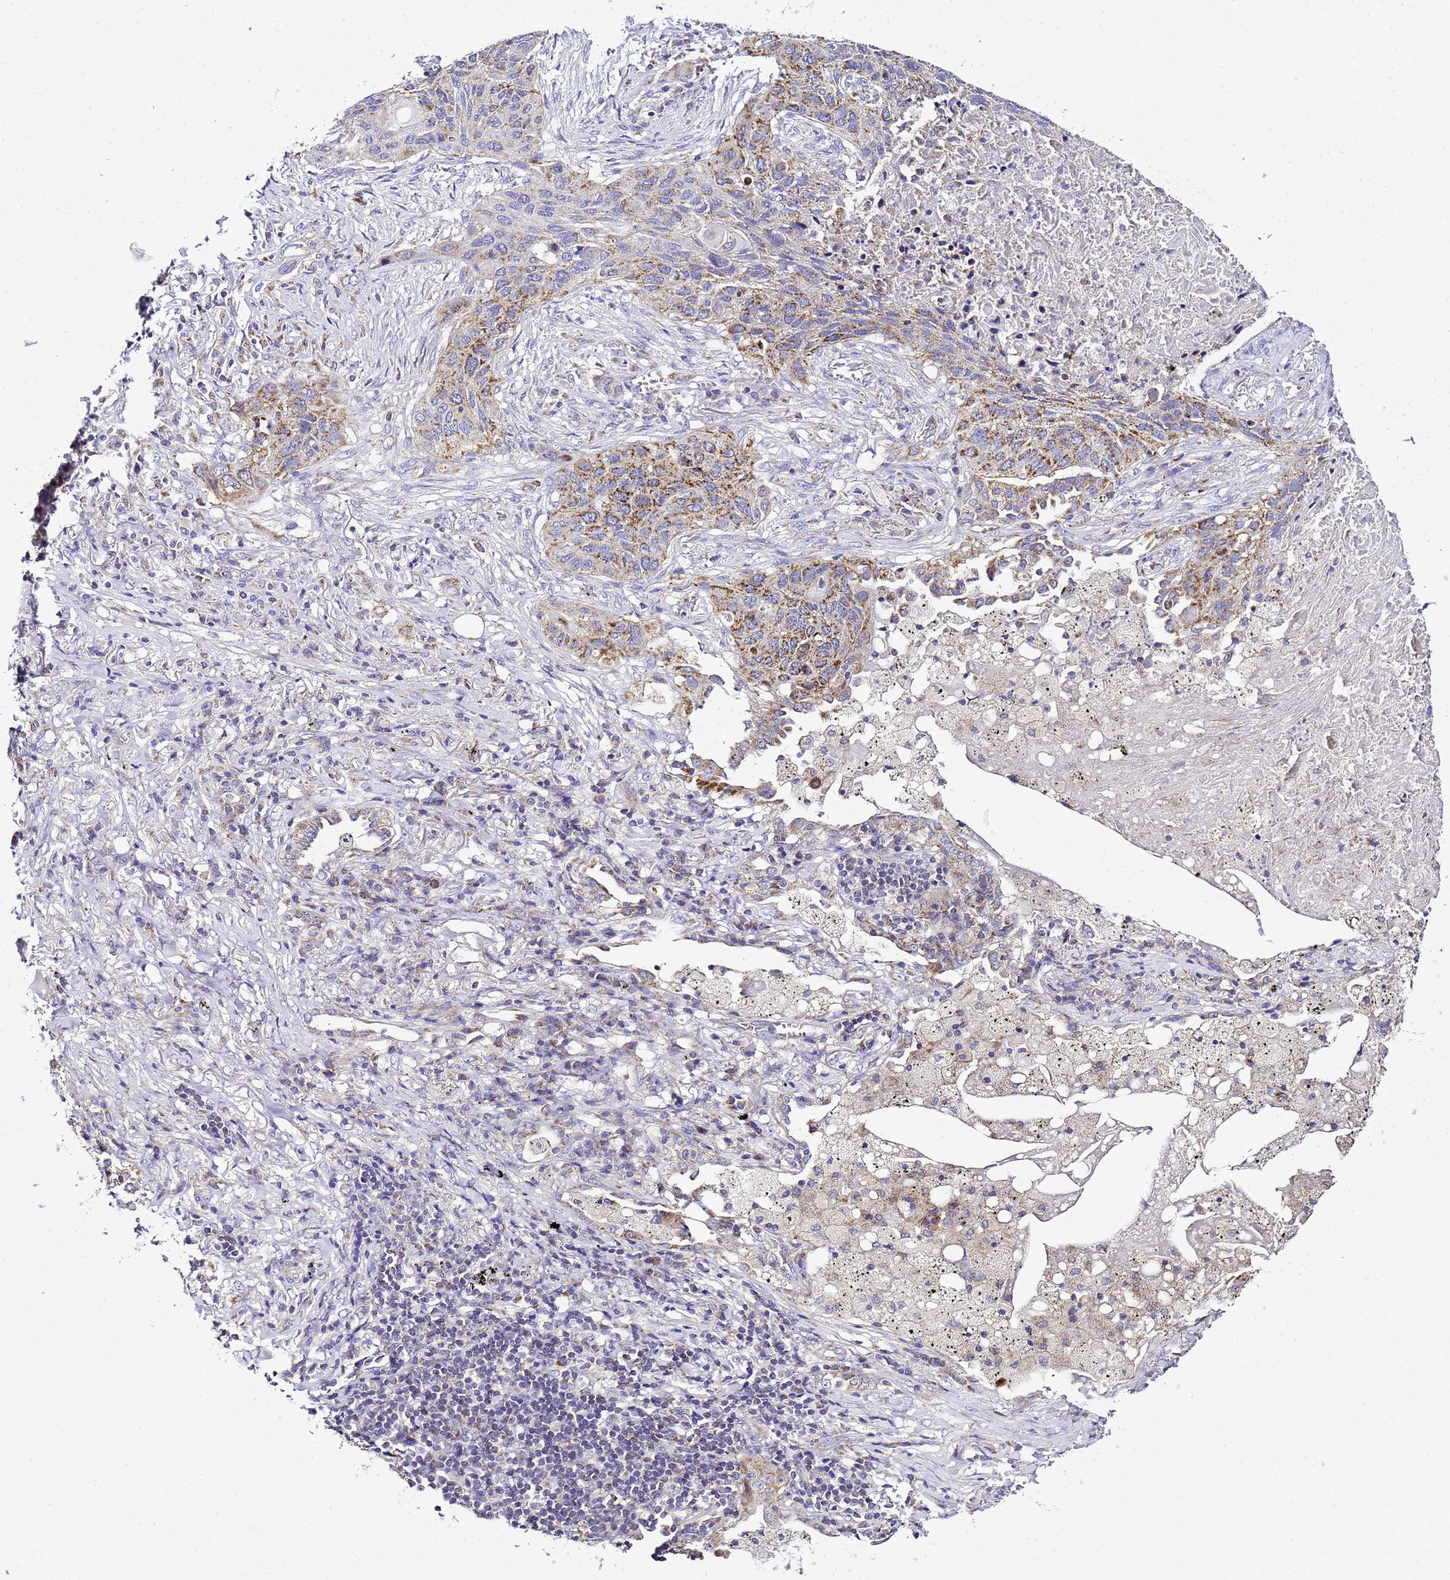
{"staining": {"intensity": "moderate", "quantity": ">75%", "location": "cytoplasmic/membranous"}, "tissue": "lung cancer", "cell_type": "Tumor cells", "image_type": "cancer", "snomed": [{"axis": "morphology", "description": "Squamous cell carcinoma, NOS"}, {"axis": "topography", "description": "Lung"}], "caption": "Immunohistochemical staining of human lung squamous cell carcinoma exhibits medium levels of moderate cytoplasmic/membranous protein positivity in about >75% of tumor cells. (DAB IHC, brown staining for protein, blue staining for nuclei).", "gene": "HIGD2A", "patient": {"sex": "female", "age": 63}}